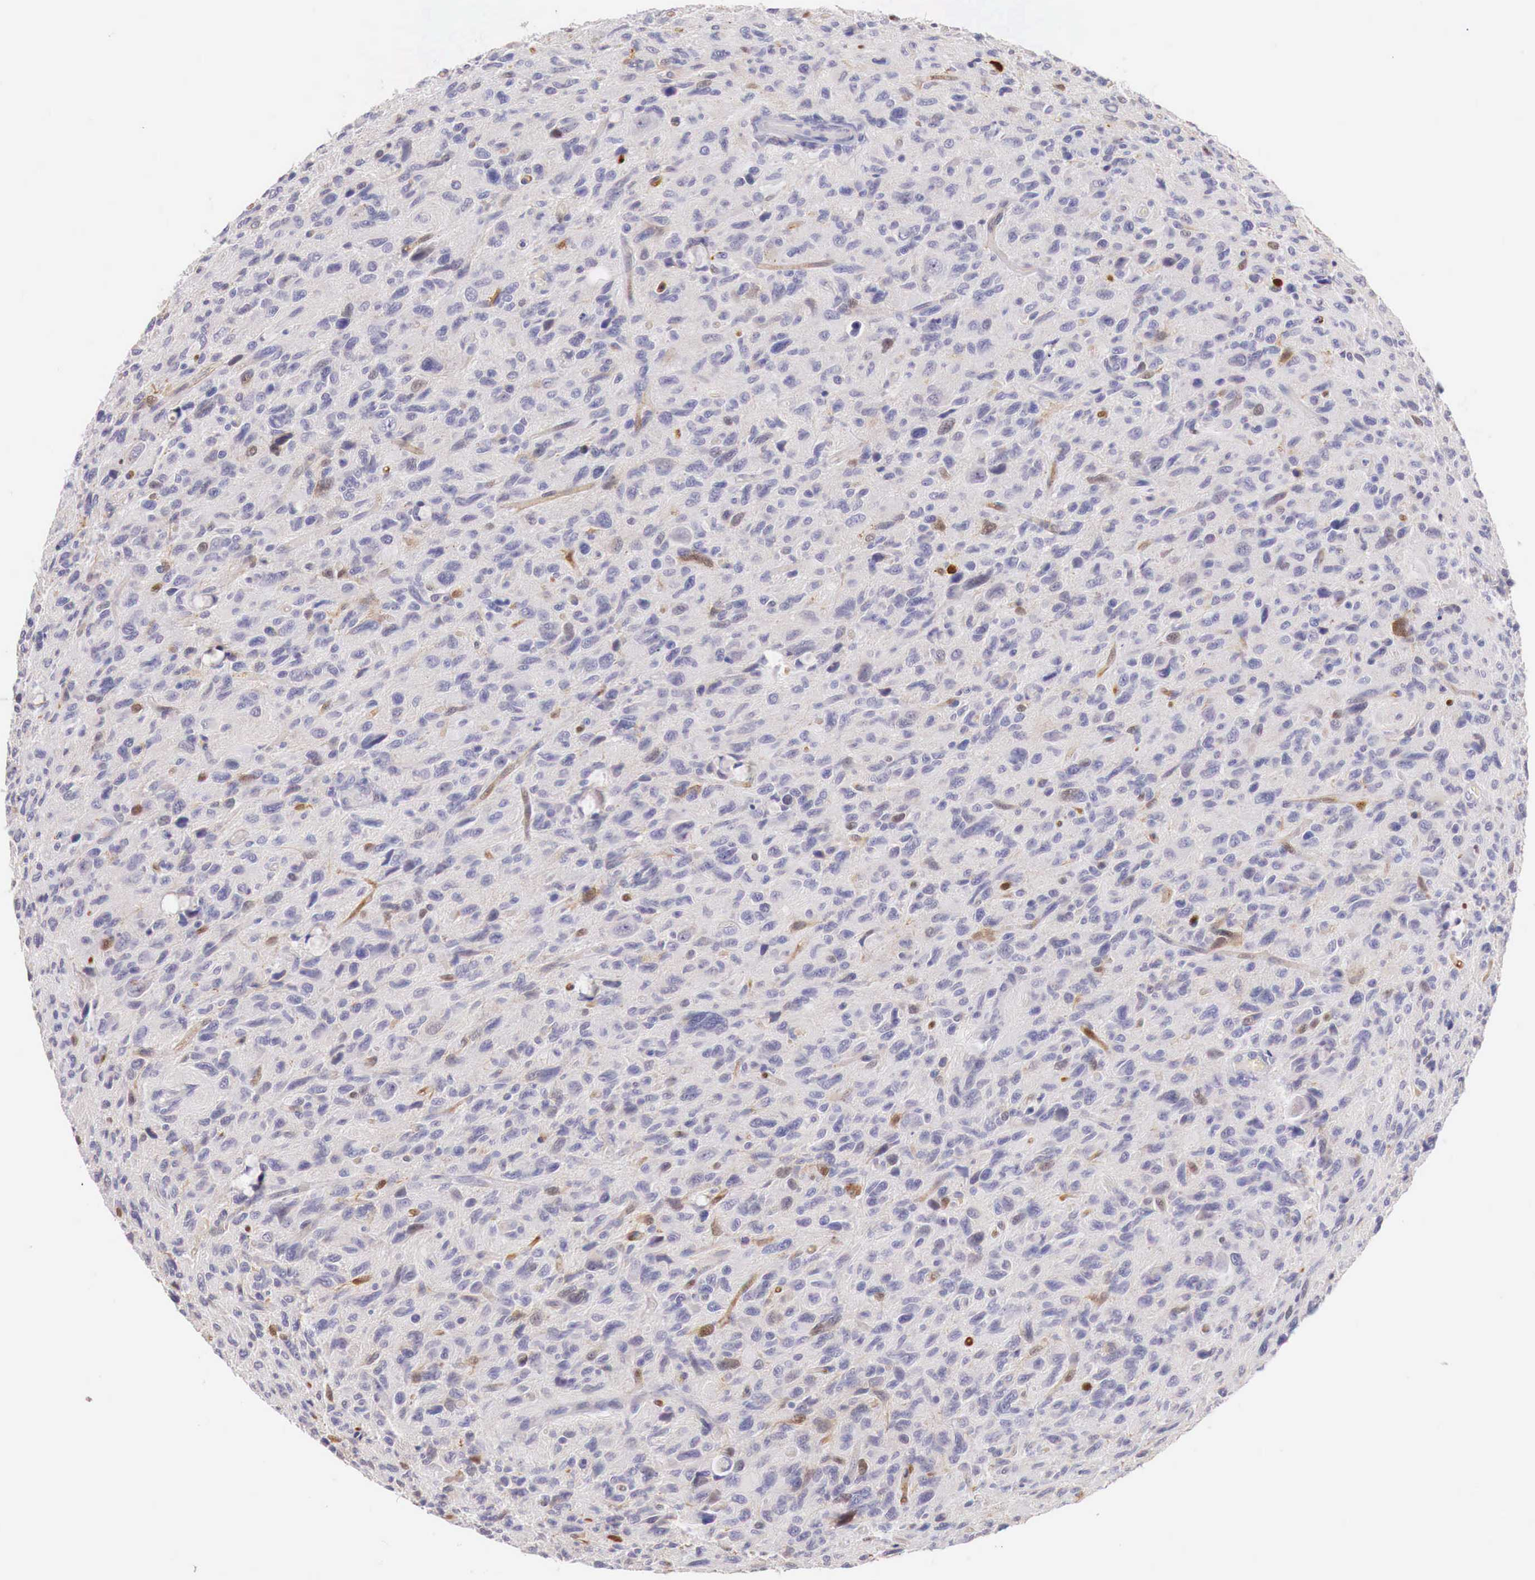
{"staining": {"intensity": "moderate", "quantity": "<25%", "location": "cytoplasmic/membranous,nuclear"}, "tissue": "glioma", "cell_type": "Tumor cells", "image_type": "cancer", "snomed": [{"axis": "morphology", "description": "Glioma, malignant, High grade"}, {"axis": "topography", "description": "Brain"}], "caption": "The immunohistochemical stain highlights moderate cytoplasmic/membranous and nuclear staining in tumor cells of malignant glioma (high-grade) tissue. (IHC, brightfield microscopy, high magnification).", "gene": "ITIH6", "patient": {"sex": "female", "age": 60}}